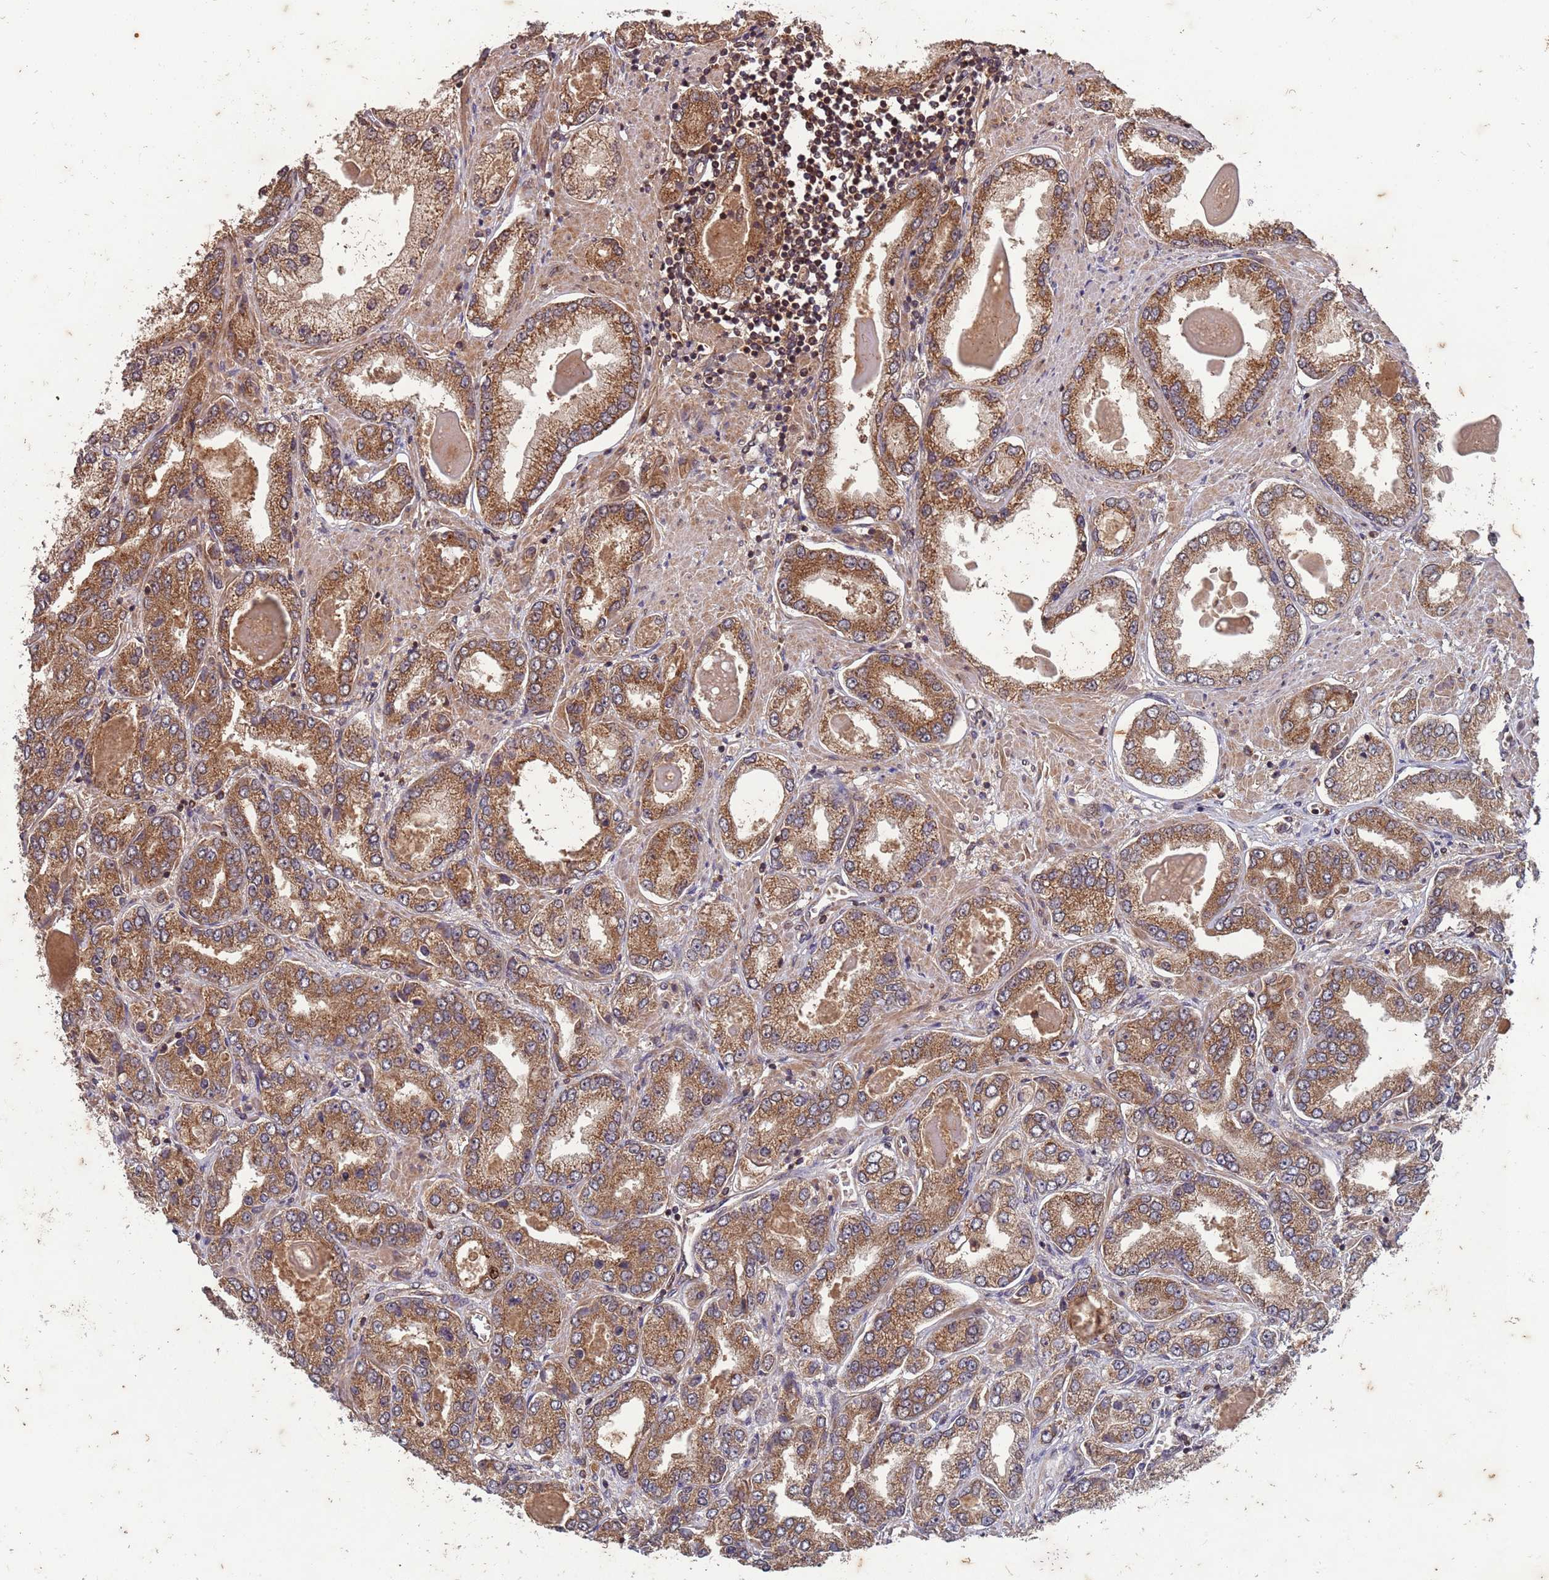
{"staining": {"intensity": "moderate", "quantity": ">75%", "location": "cytoplasmic/membranous"}, "tissue": "prostate cancer", "cell_type": "Tumor cells", "image_type": "cancer", "snomed": [{"axis": "morphology", "description": "Adenocarcinoma, High grade"}, {"axis": "topography", "description": "Prostate"}], "caption": "Immunohistochemistry (IHC) image of human prostate cancer (high-grade adenocarcinoma) stained for a protein (brown), which displays medium levels of moderate cytoplasmic/membranous expression in about >75% of tumor cells.", "gene": "ERI1", "patient": {"sex": "male", "age": 68}}